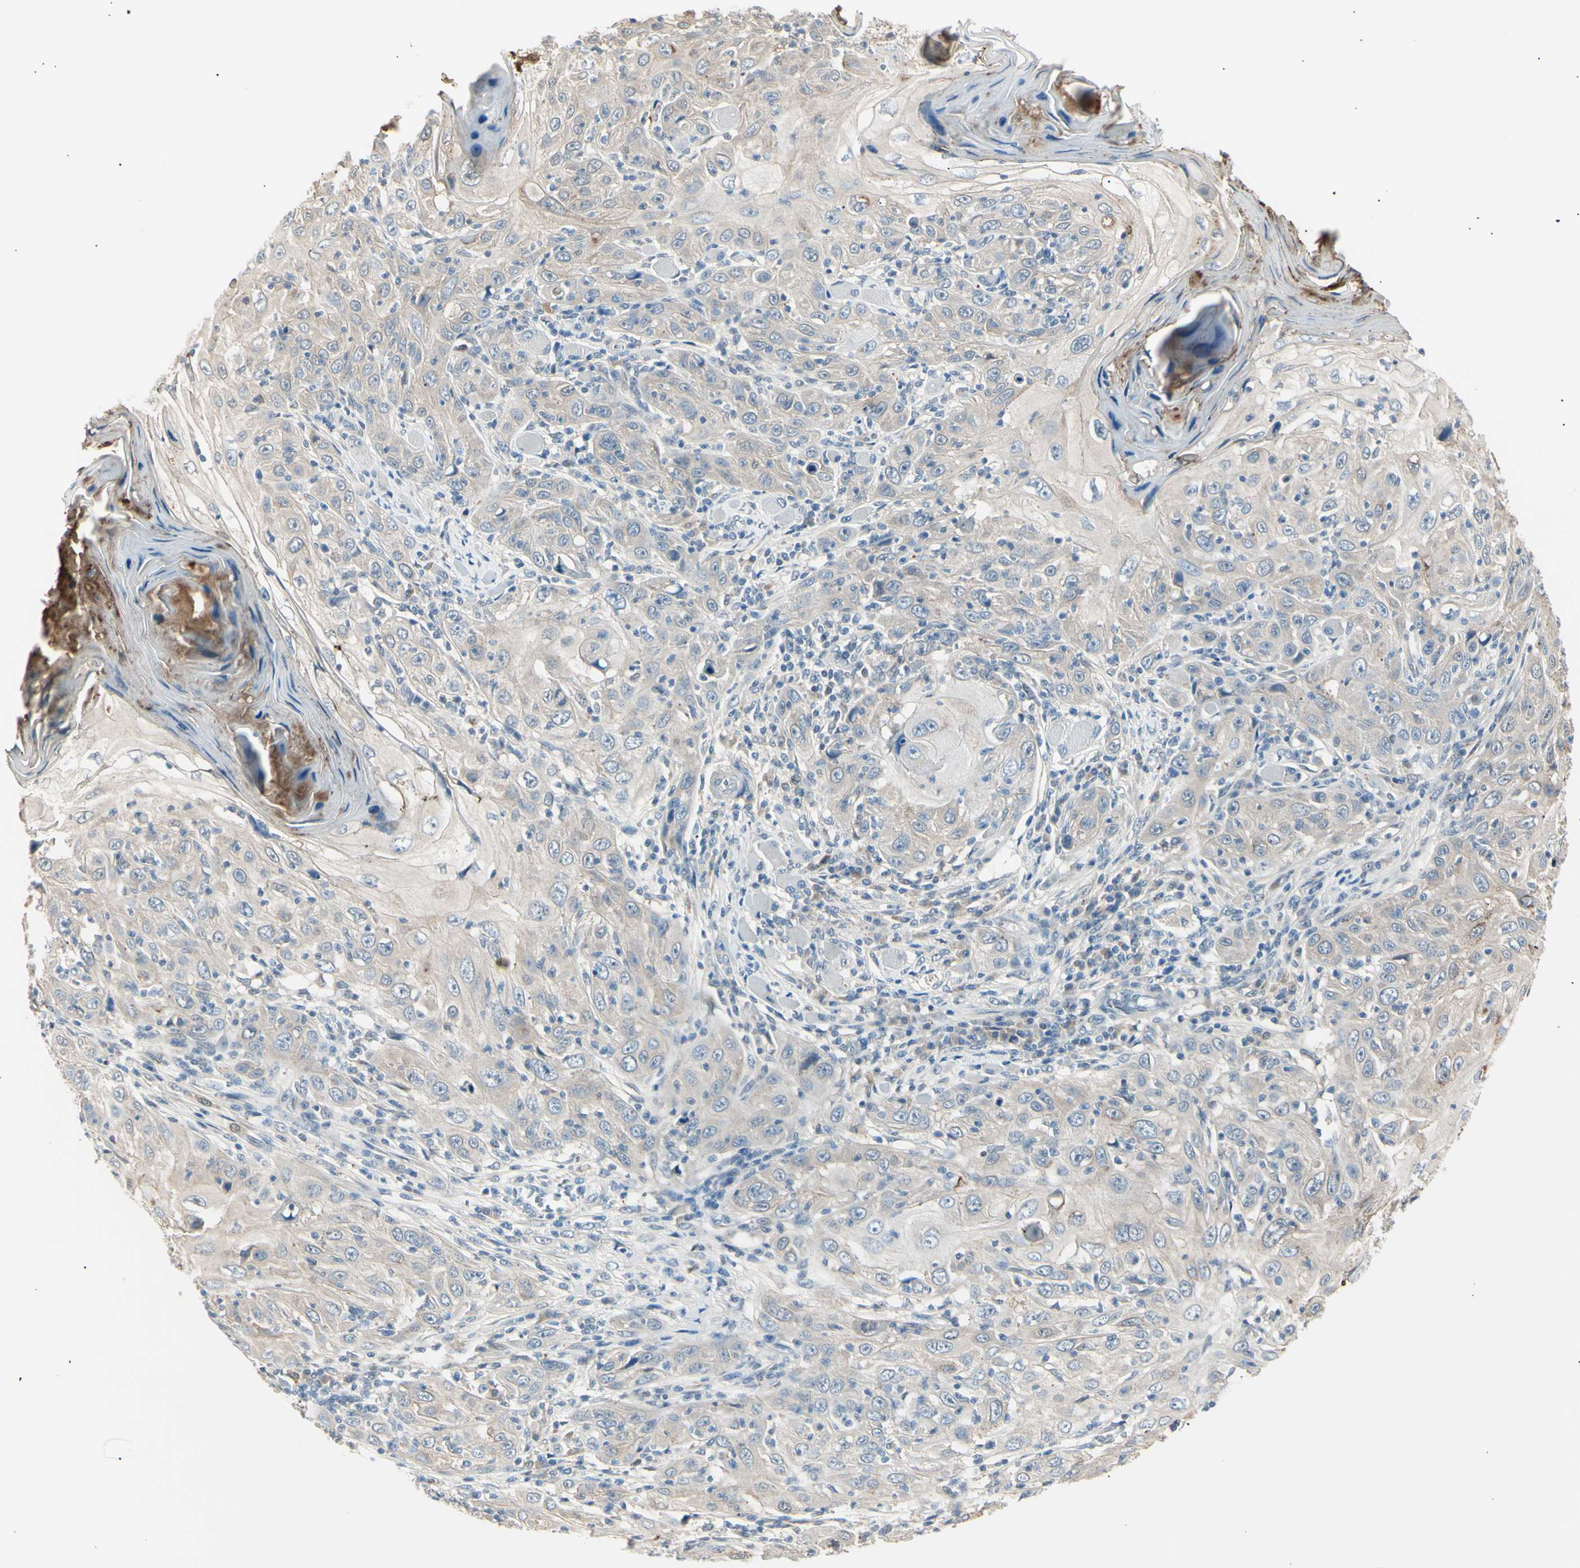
{"staining": {"intensity": "weak", "quantity": ">75%", "location": "cytoplasmic/membranous"}, "tissue": "skin cancer", "cell_type": "Tumor cells", "image_type": "cancer", "snomed": [{"axis": "morphology", "description": "Squamous cell carcinoma, NOS"}, {"axis": "topography", "description": "Skin"}], "caption": "The histopathology image reveals a brown stain indicating the presence of a protein in the cytoplasmic/membranous of tumor cells in skin cancer (squamous cell carcinoma).", "gene": "LHPP", "patient": {"sex": "female", "age": 88}}